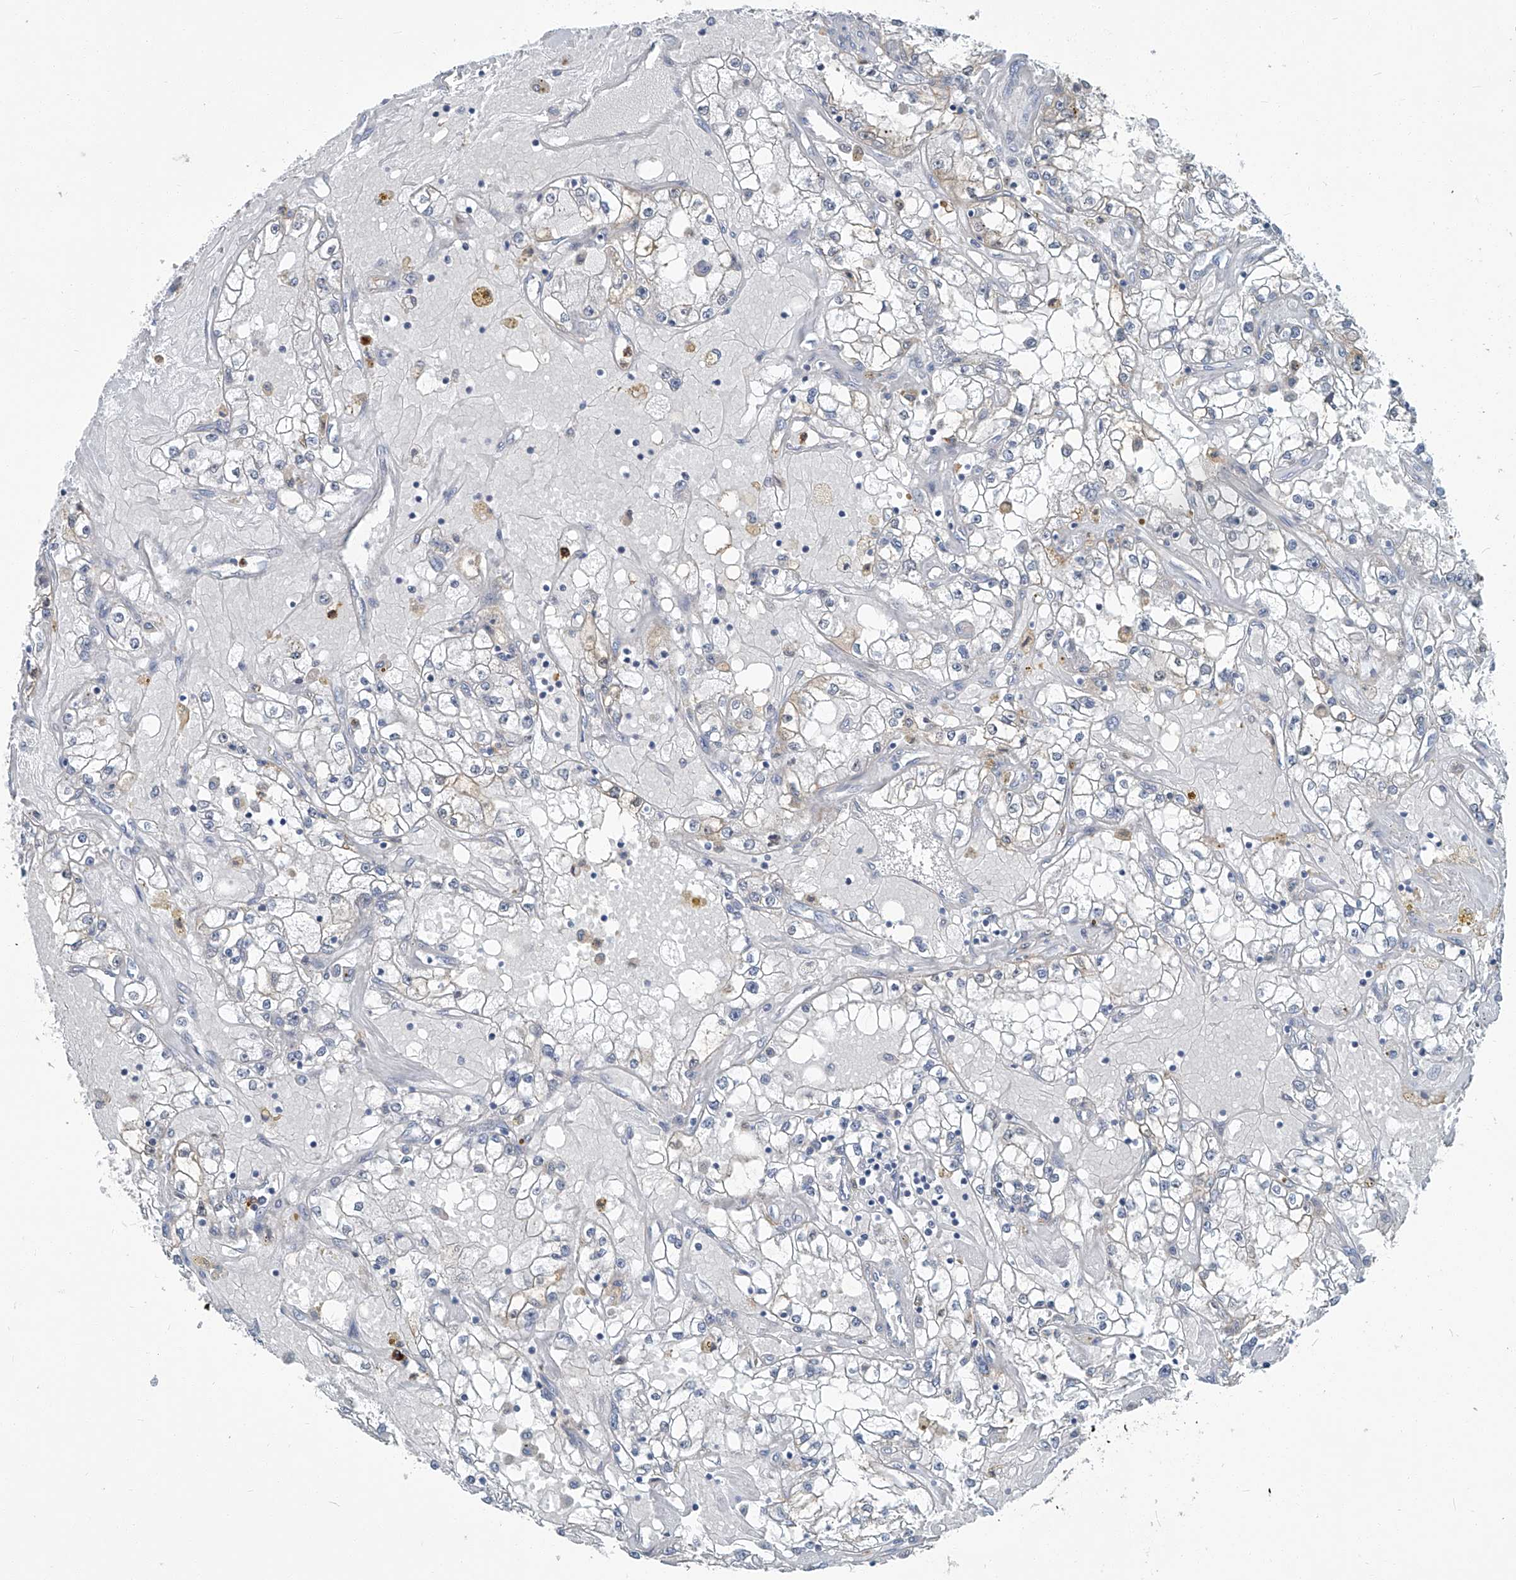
{"staining": {"intensity": "negative", "quantity": "none", "location": "none"}, "tissue": "renal cancer", "cell_type": "Tumor cells", "image_type": "cancer", "snomed": [{"axis": "morphology", "description": "Adenocarcinoma, NOS"}, {"axis": "topography", "description": "Kidney"}], "caption": "An immunohistochemistry micrograph of renal adenocarcinoma is shown. There is no staining in tumor cells of renal adenocarcinoma.", "gene": "AKNAD1", "patient": {"sex": "male", "age": 56}}